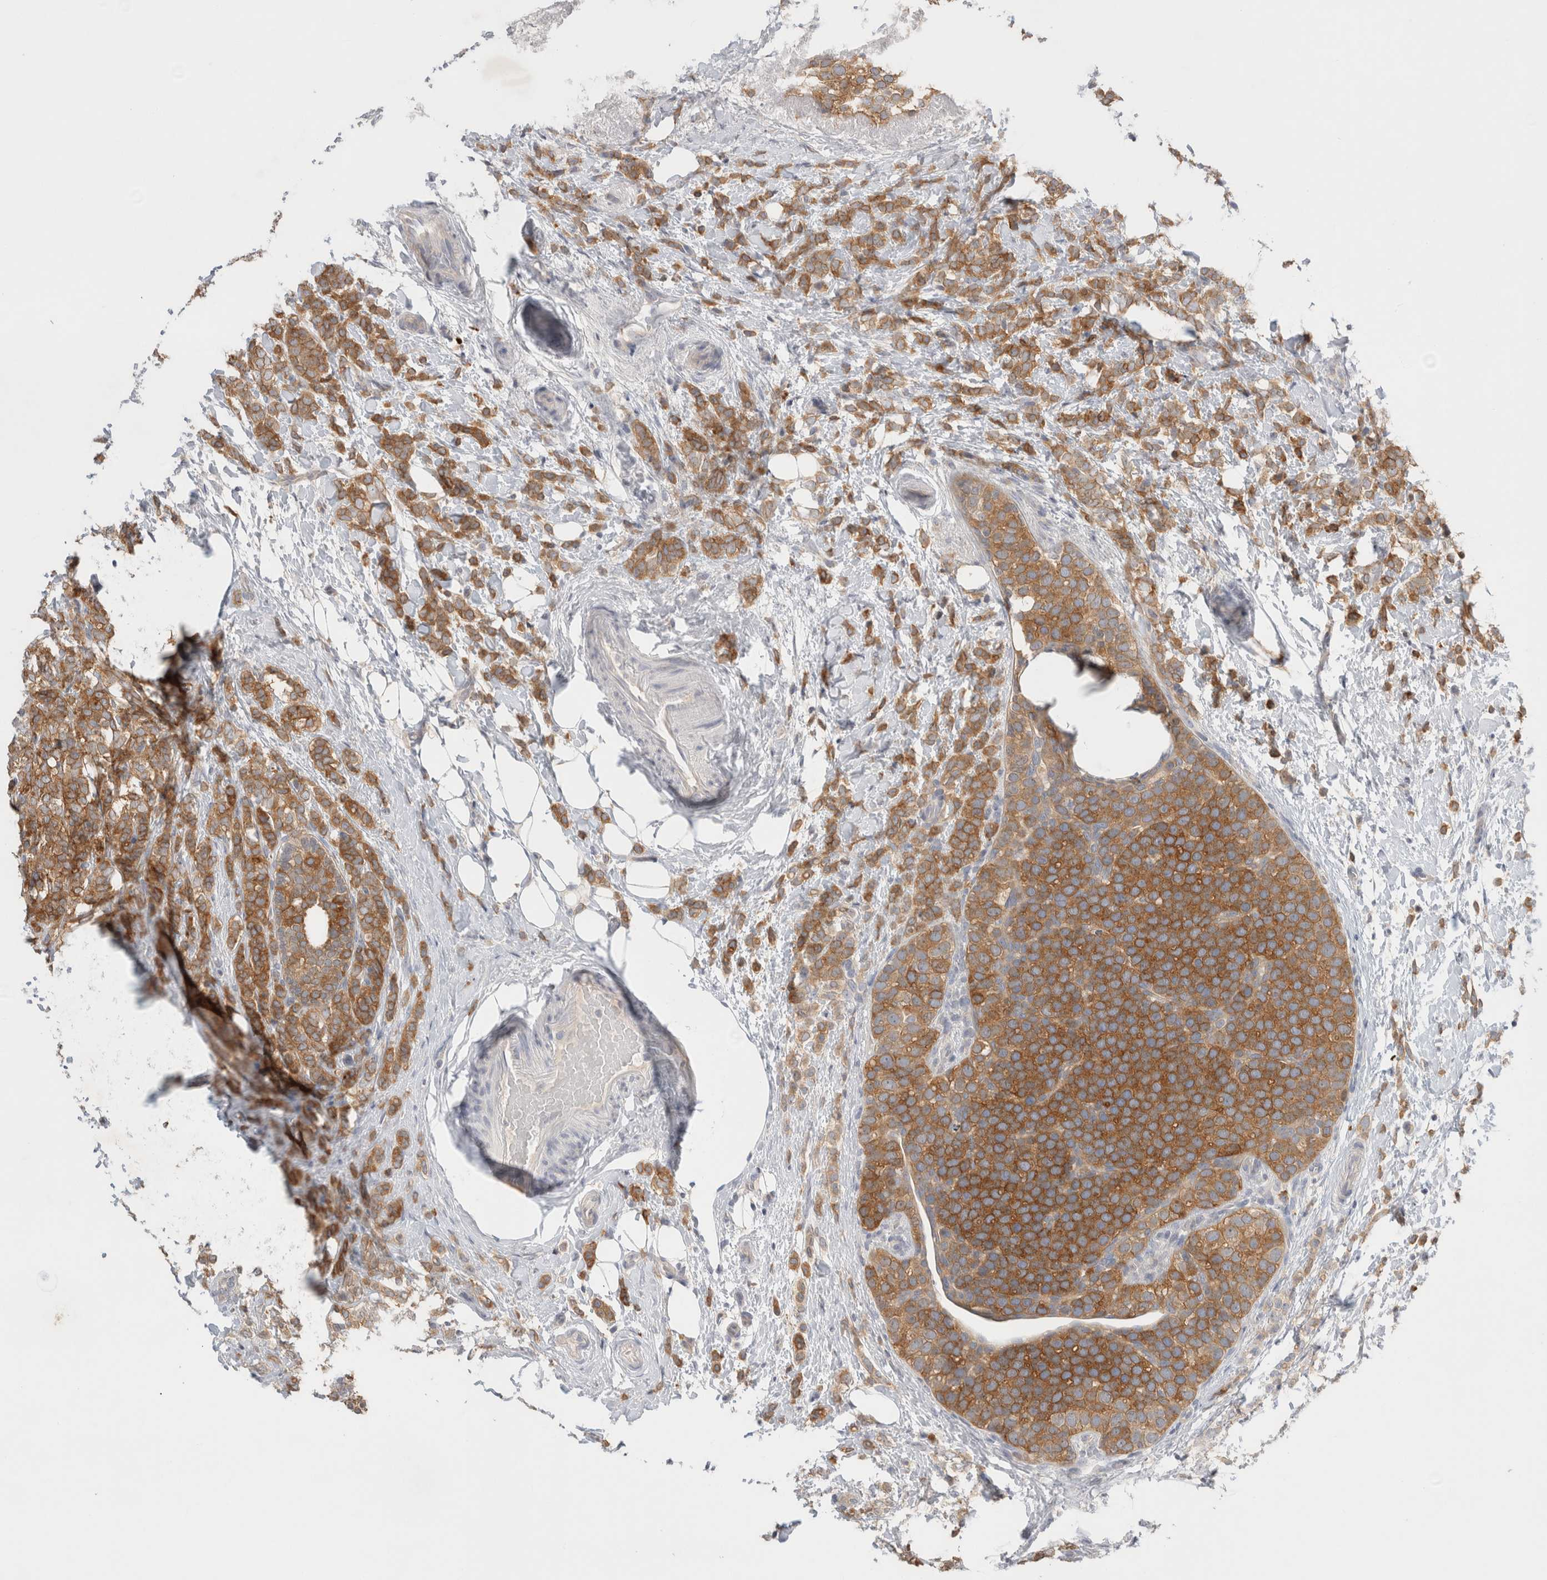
{"staining": {"intensity": "moderate", "quantity": ">75%", "location": "cytoplasmic/membranous"}, "tissue": "breast cancer", "cell_type": "Tumor cells", "image_type": "cancer", "snomed": [{"axis": "morphology", "description": "Lobular carcinoma"}, {"axis": "topography", "description": "Breast"}], "caption": "Immunohistochemical staining of breast cancer displays medium levels of moderate cytoplasmic/membranous expression in about >75% of tumor cells. The staining was performed using DAB, with brown indicating positive protein expression. Nuclei are stained blue with hematoxylin.", "gene": "NEDD4L", "patient": {"sex": "female", "age": 50}}